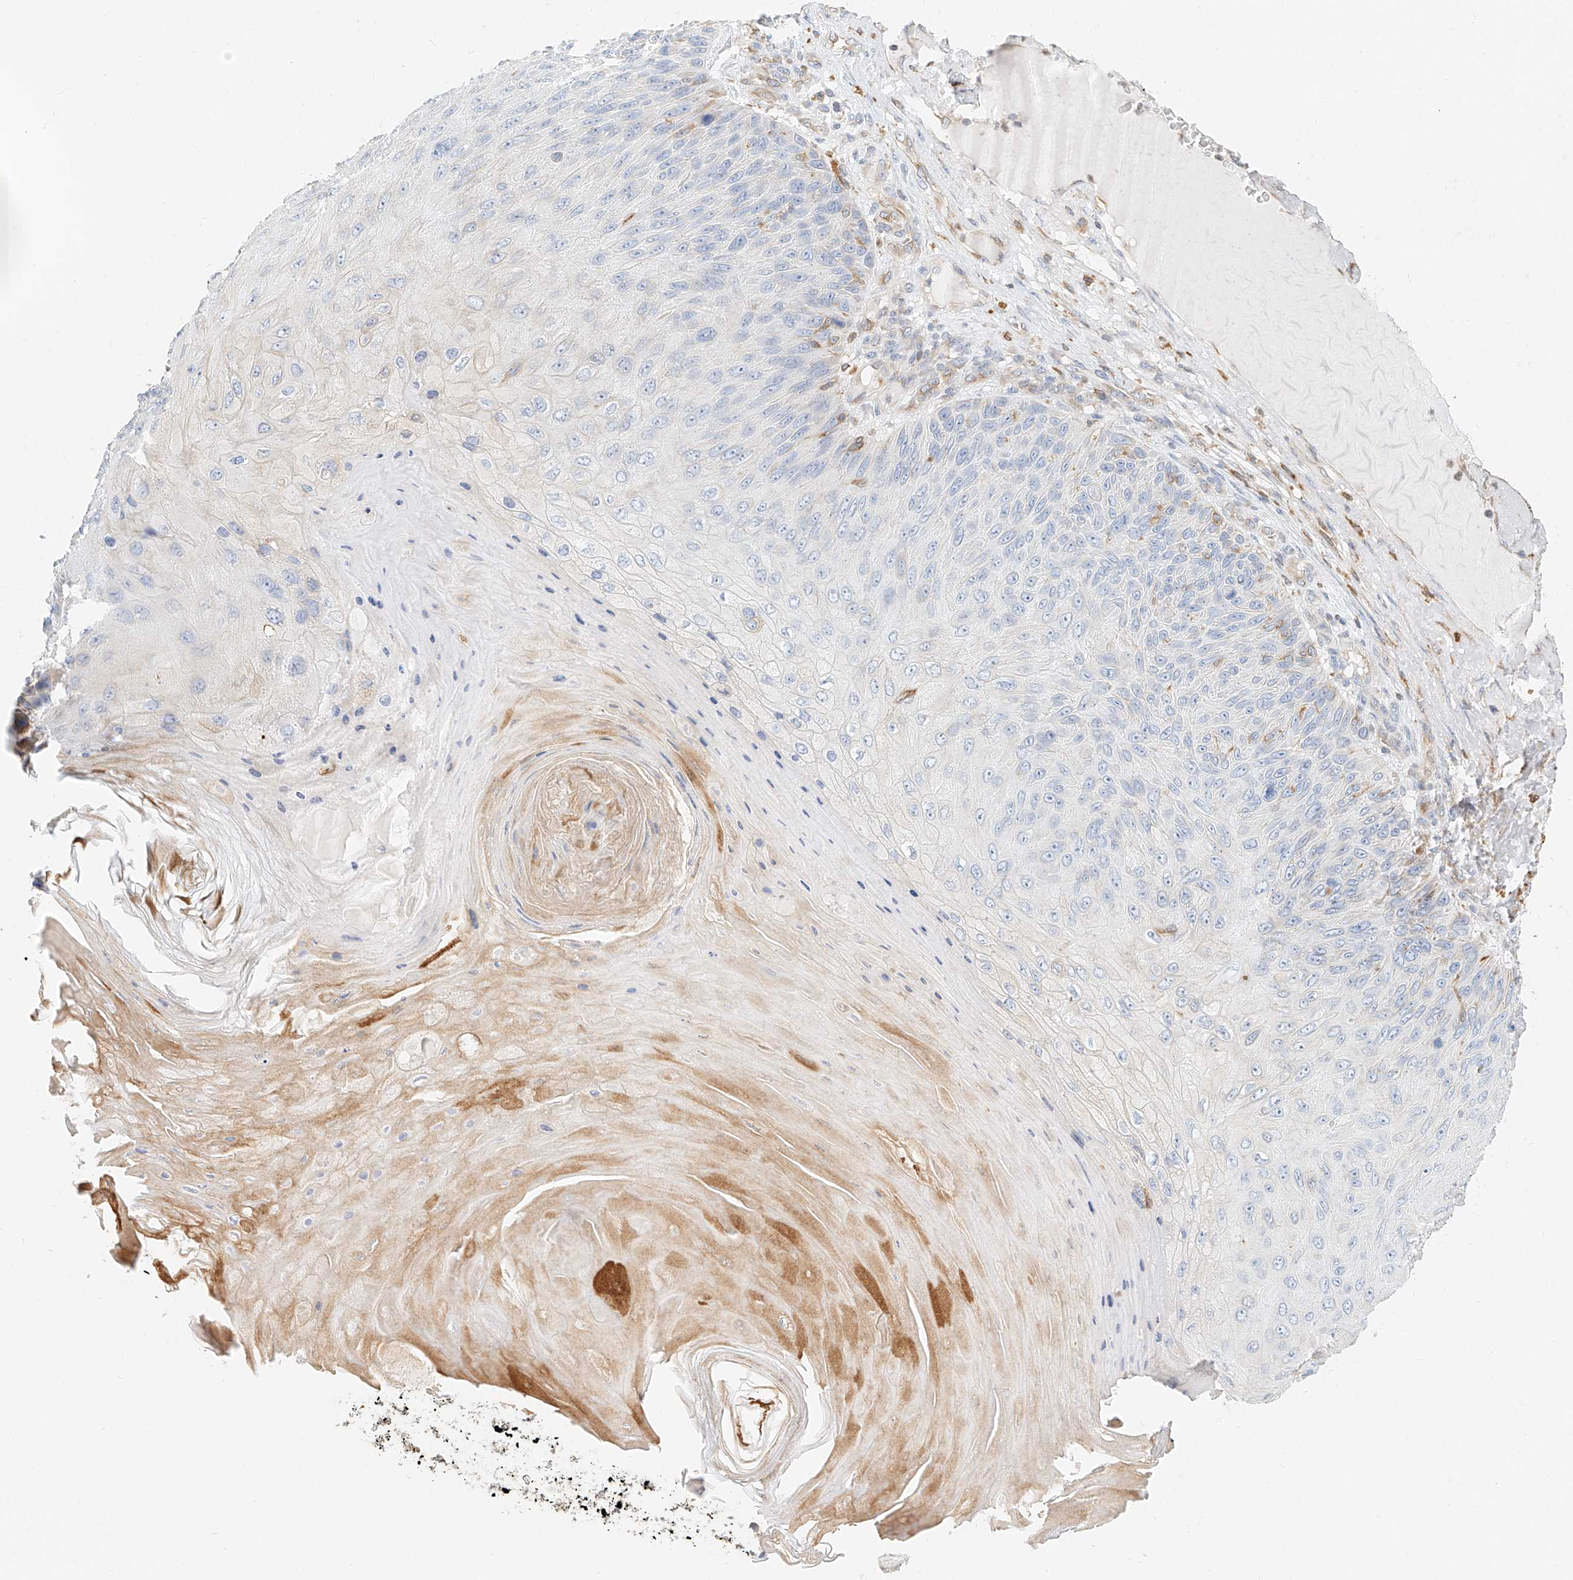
{"staining": {"intensity": "negative", "quantity": "none", "location": "none"}, "tissue": "skin cancer", "cell_type": "Tumor cells", "image_type": "cancer", "snomed": [{"axis": "morphology", "description": "Squamous cell carcinoma, NOS"}, {"axis": "topography", "description": "Skin"}], "caption": "Tumor cells show no significant expression in skin cancer (squamous cell carcinoma).", "gene": "DHRS7", "patient": {"sex": "female", "age": 88}}